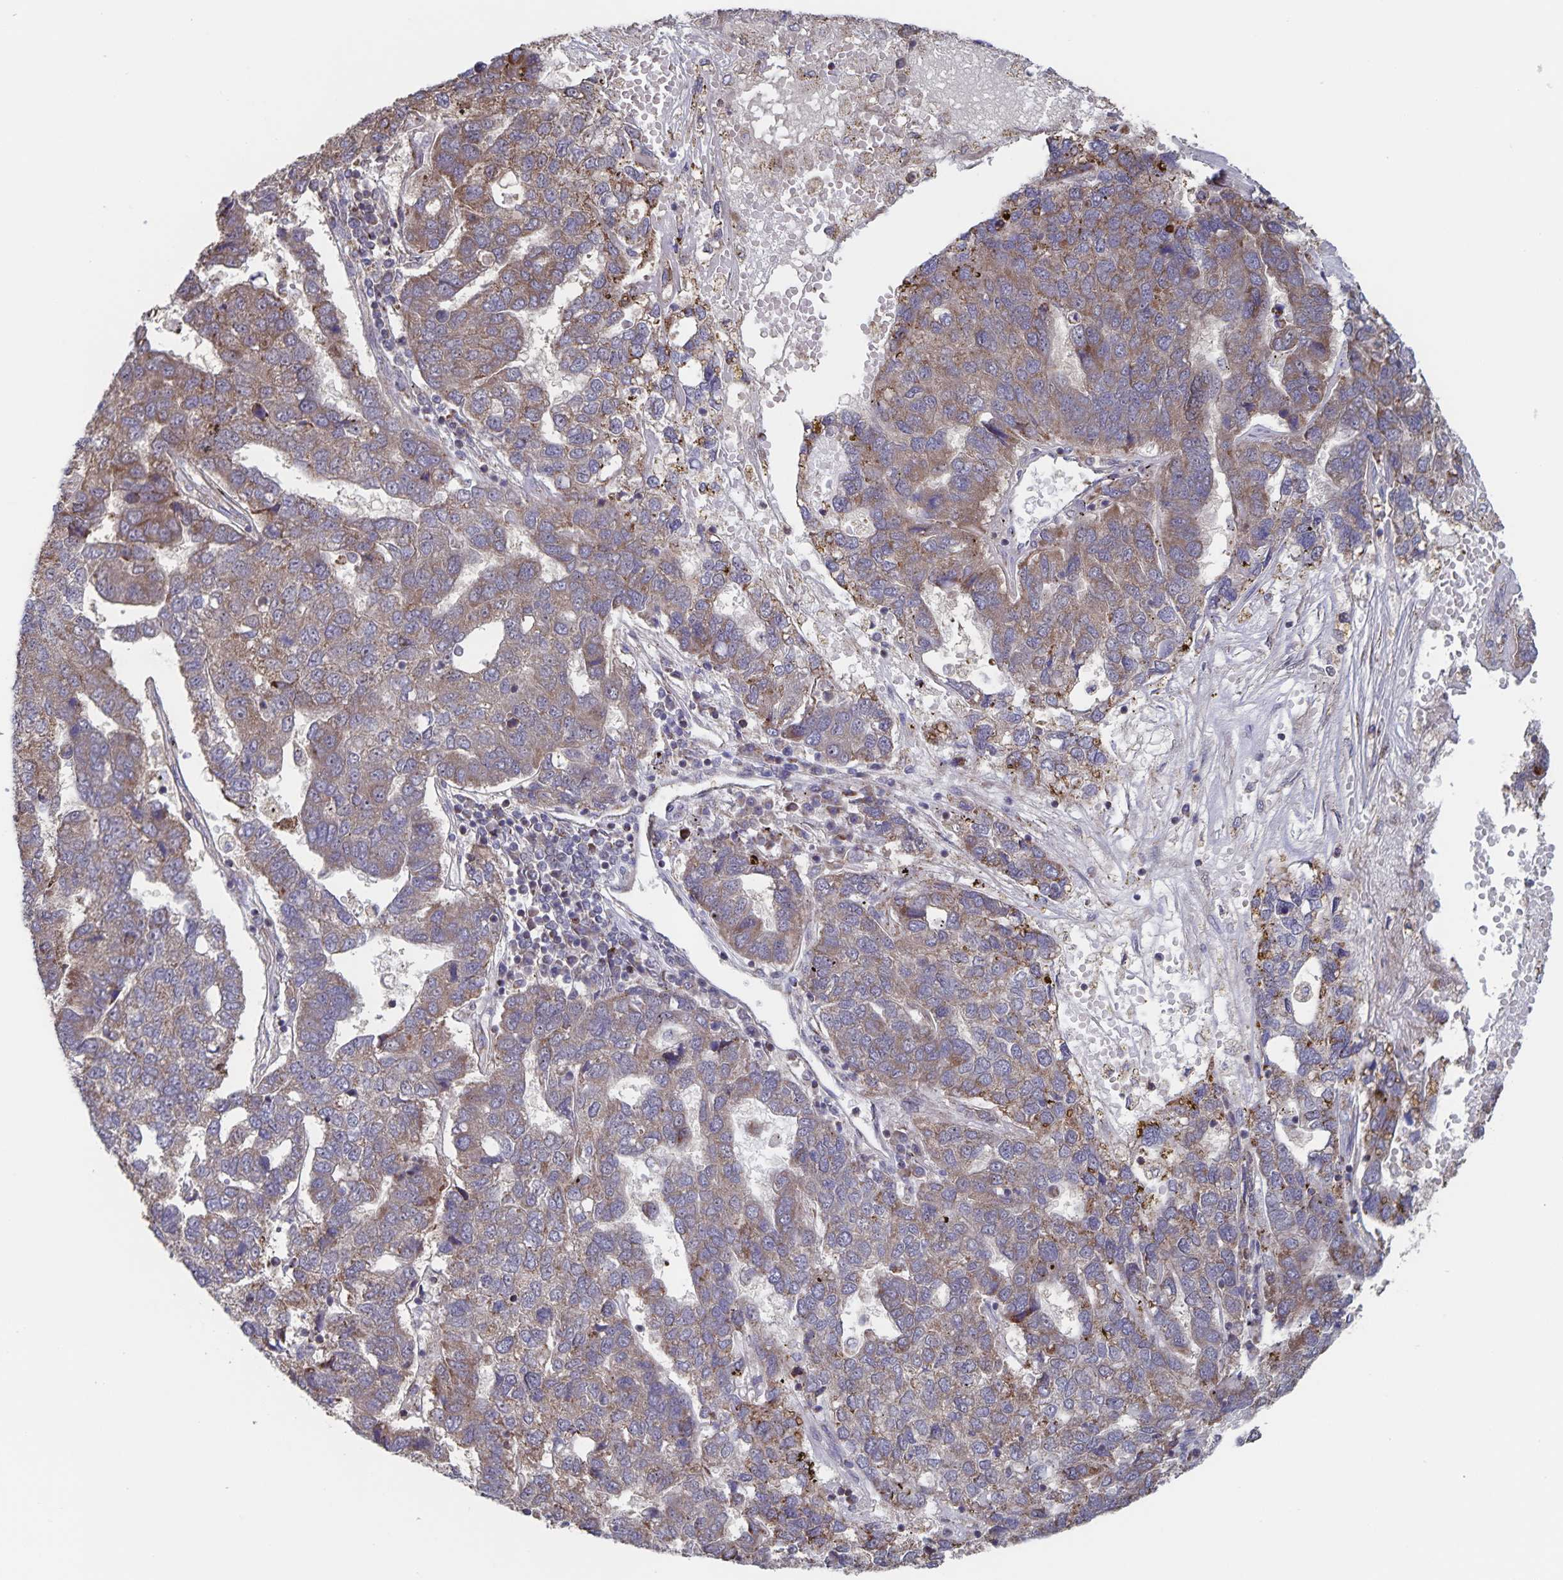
{"staining": {"intensity": "moderate", "quantity": "25%-75%", "location": "cytoplasmic/membranous"}, "tissue": "pancreatic cancer", "cell_type": "Tumor cells", "image_type": "cancer", "snomed": [{"axis": "morphology", "description": "Adenocarcinoma, NOS"}, {"axis": "topography", "description": "Pancreas"}], "caption": "Immunohistochemistry of human pancreatic cancer exhibits medium levels of moderate cytoplasmic/membranous expression in about 25%-75% of tumor cells. The protein is stained brown, and the nuclei are stained in blue (DAB (3,3'-diaminobenzidine) IHC with brightfield microscopy, high magnification).", "gene": "ACACA", "patient": {"sex": "female", "age": 61}}